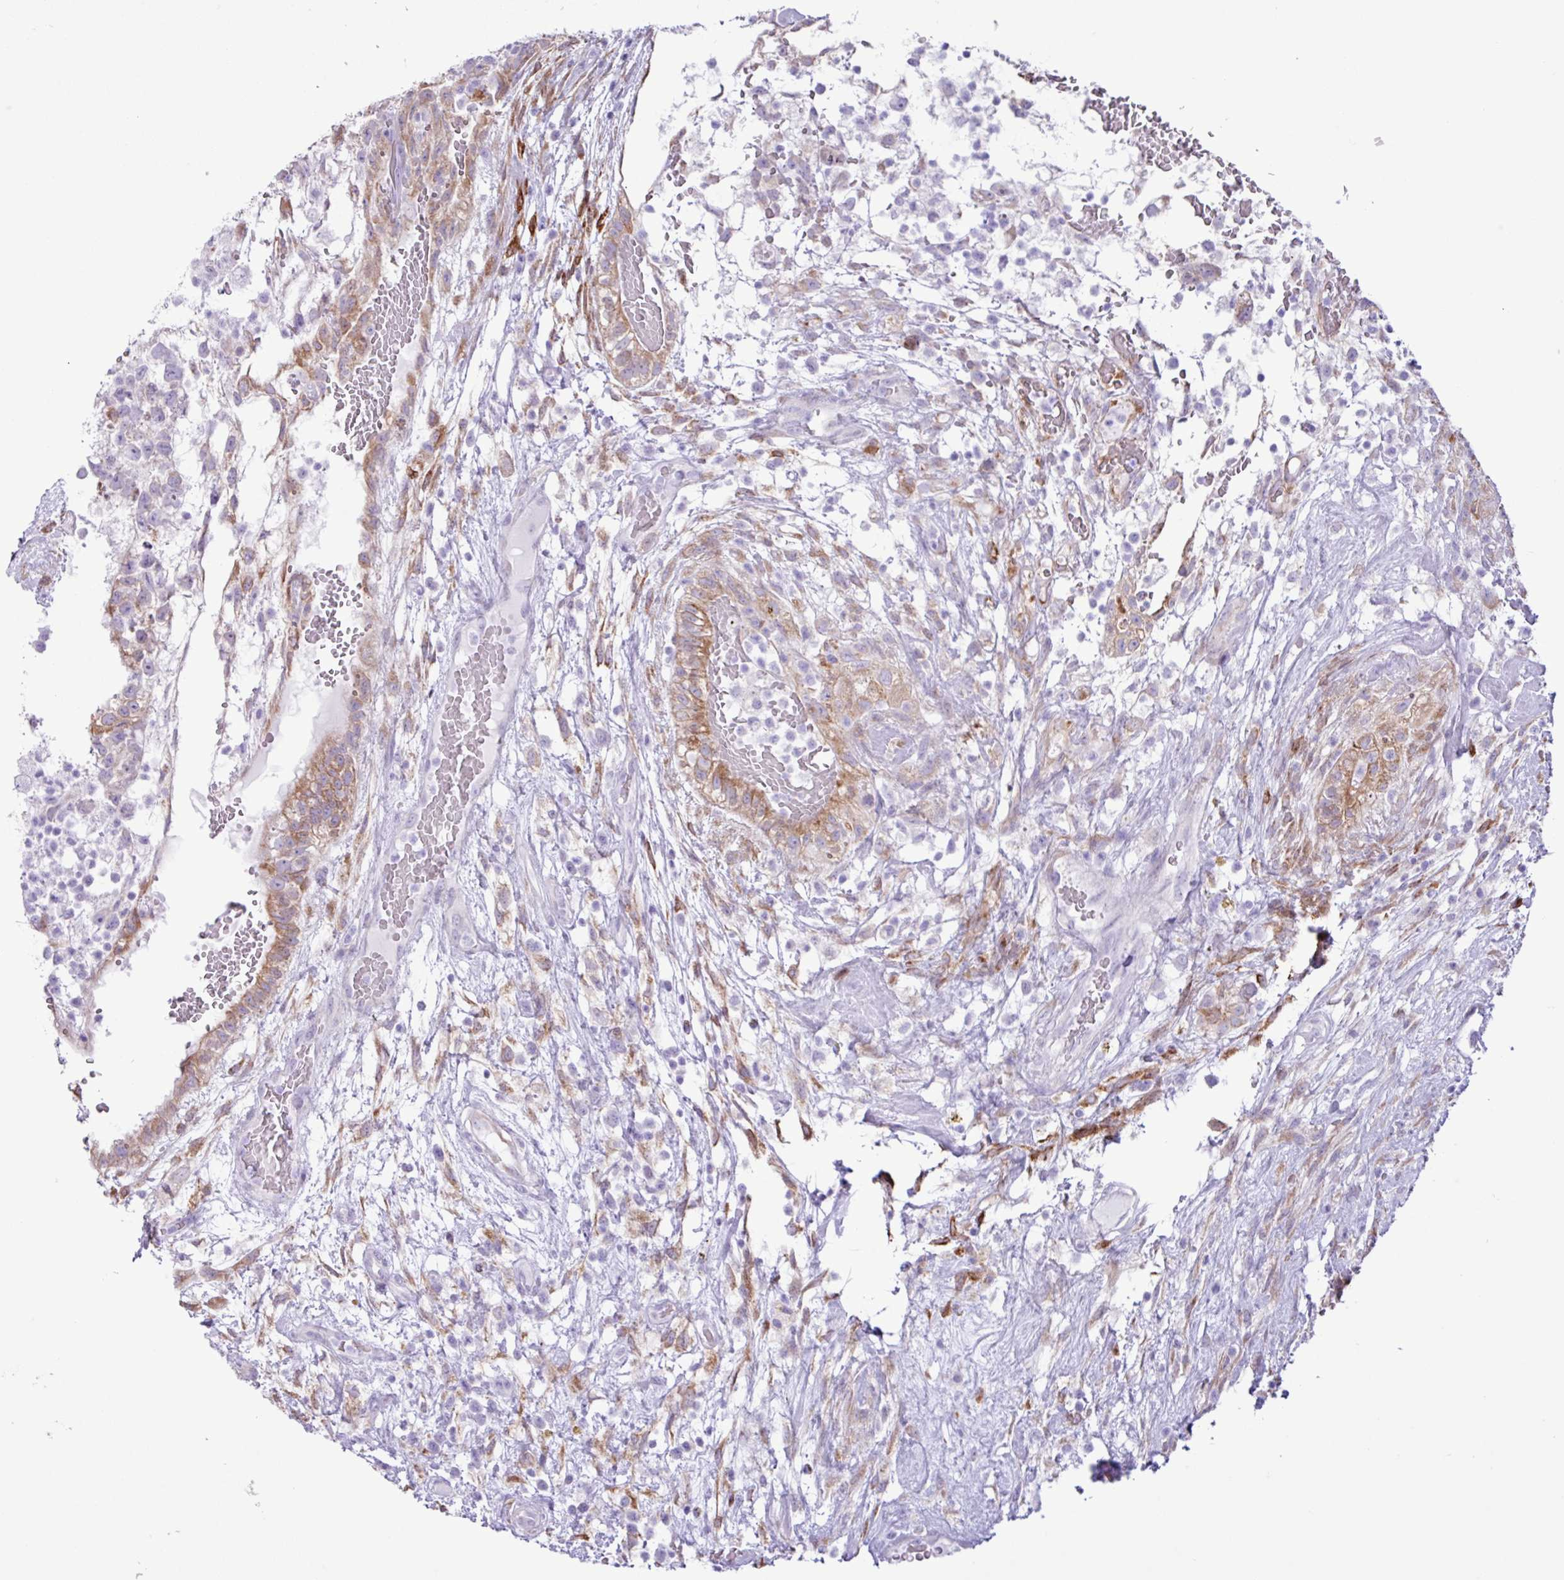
{"staining": {"intensity": "moderate", "quantity": "25%-75%", "location": "cytoplasmic/membranous"}, "tissue": "testis cancer", "cell_type": "Tumor cells", "image_type": "cancer", "snomed": [{"axis": "morphology", "description": "Normal tissue, NOS"}, {"axis": "morphology", "description": "Carcinoma, Embryonal, NOS"}, {"axis": "topography", "description": "Testis"}], "caption": "Testis cancer tissue displays moderate cytoplasmic/membranous staining in approximately 25%-75% of tumor cells", "gene": "SLC38A1", "patient": {"sex": "male", "age": 32}}